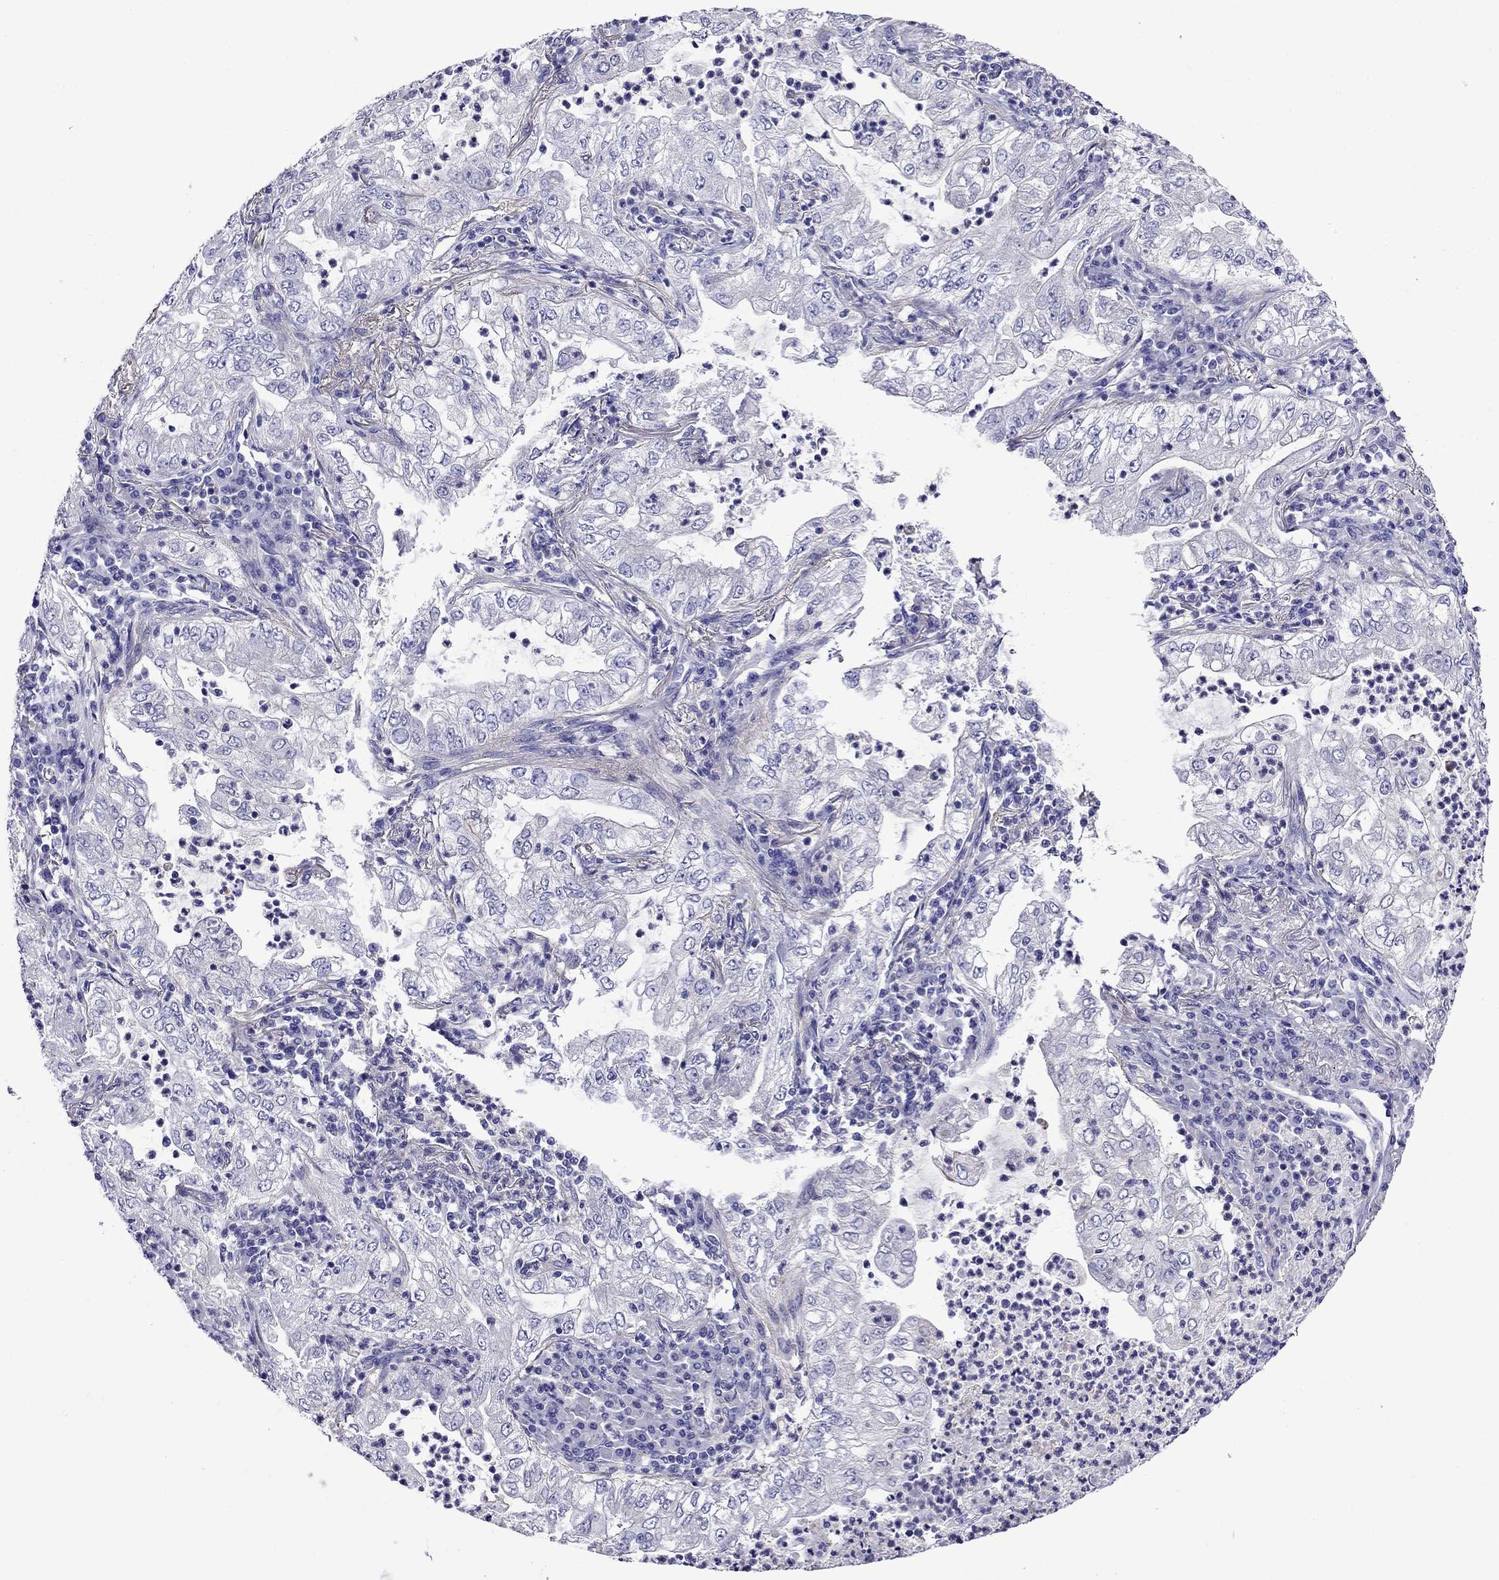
{"staining": {"intensity": "negative", "quantity": "none", "location": "none"}, "tissue": "lung cancer", "cell_type": "Tumor cells", "image_type": "cancer", "snomed": [{"axis": "morphology", "description": "Adenocarcinoma, NOS"}, {"axis": "topography", "description": "Lung"}], "caption": "Image shows no significant protein expression in tumor cells of lung adenocarcinoma.", "gene": "SCG2", "patient": {"sex": "female", "age": 73}}